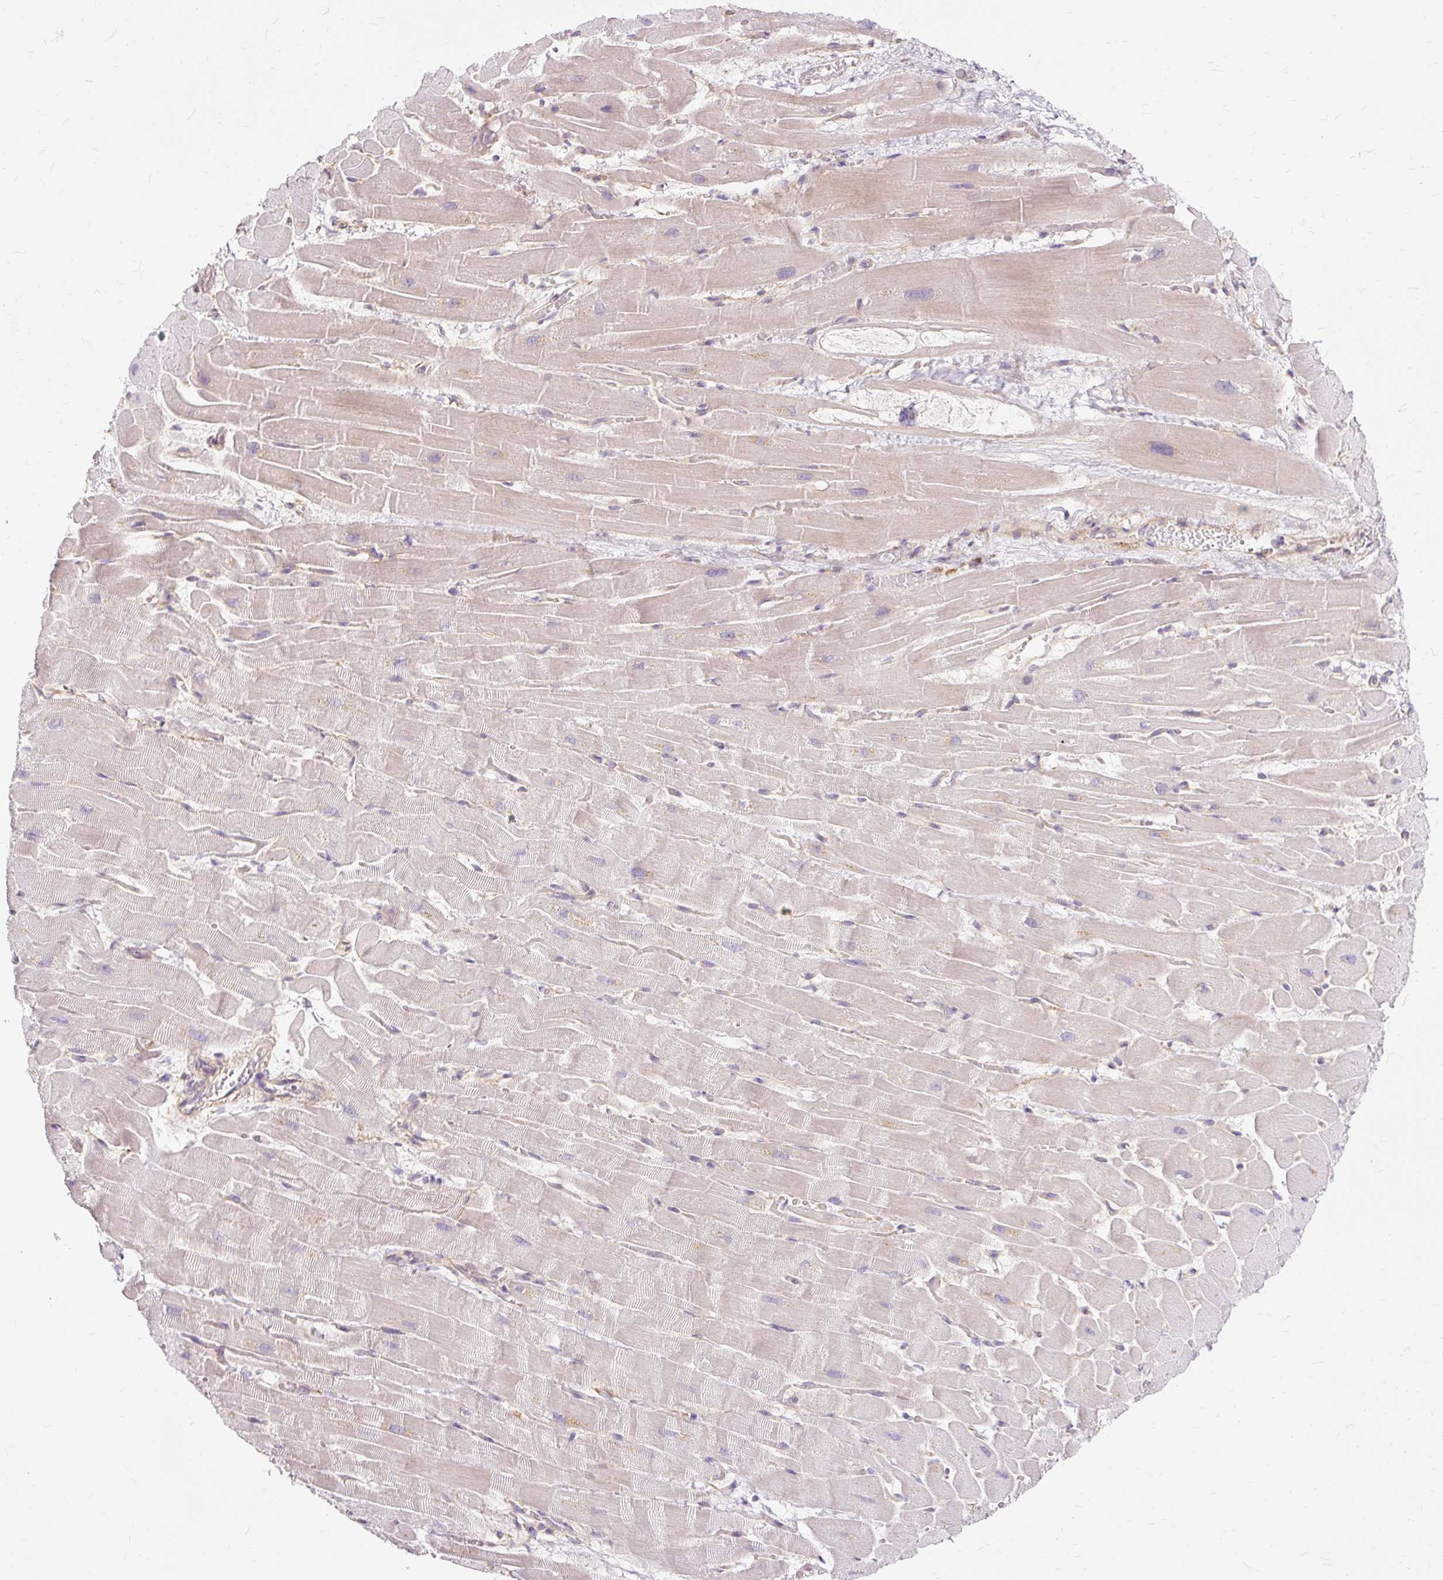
{"staining": {"intensity": "weak", "quantity": "<25%", "location": "cytoplasmic/membranous"}, "tissue": "heart muscle", "cell_type": "Cardiomyocytes", "image_type": "normal", "snomed": [{"axis": "morphology", "description": "Normal tissue, NOS"}, {"axis": "topography", "description": "Heart"}], "caption": "Immunohistochemistry (IHC) photomicrograph of benign heart muscle: heart muscle stained with DAB displays no significant protein expression in cardiomyocytes.", "gene": "TSPAN8", "patient": {"sex": "male", "age": 37}}